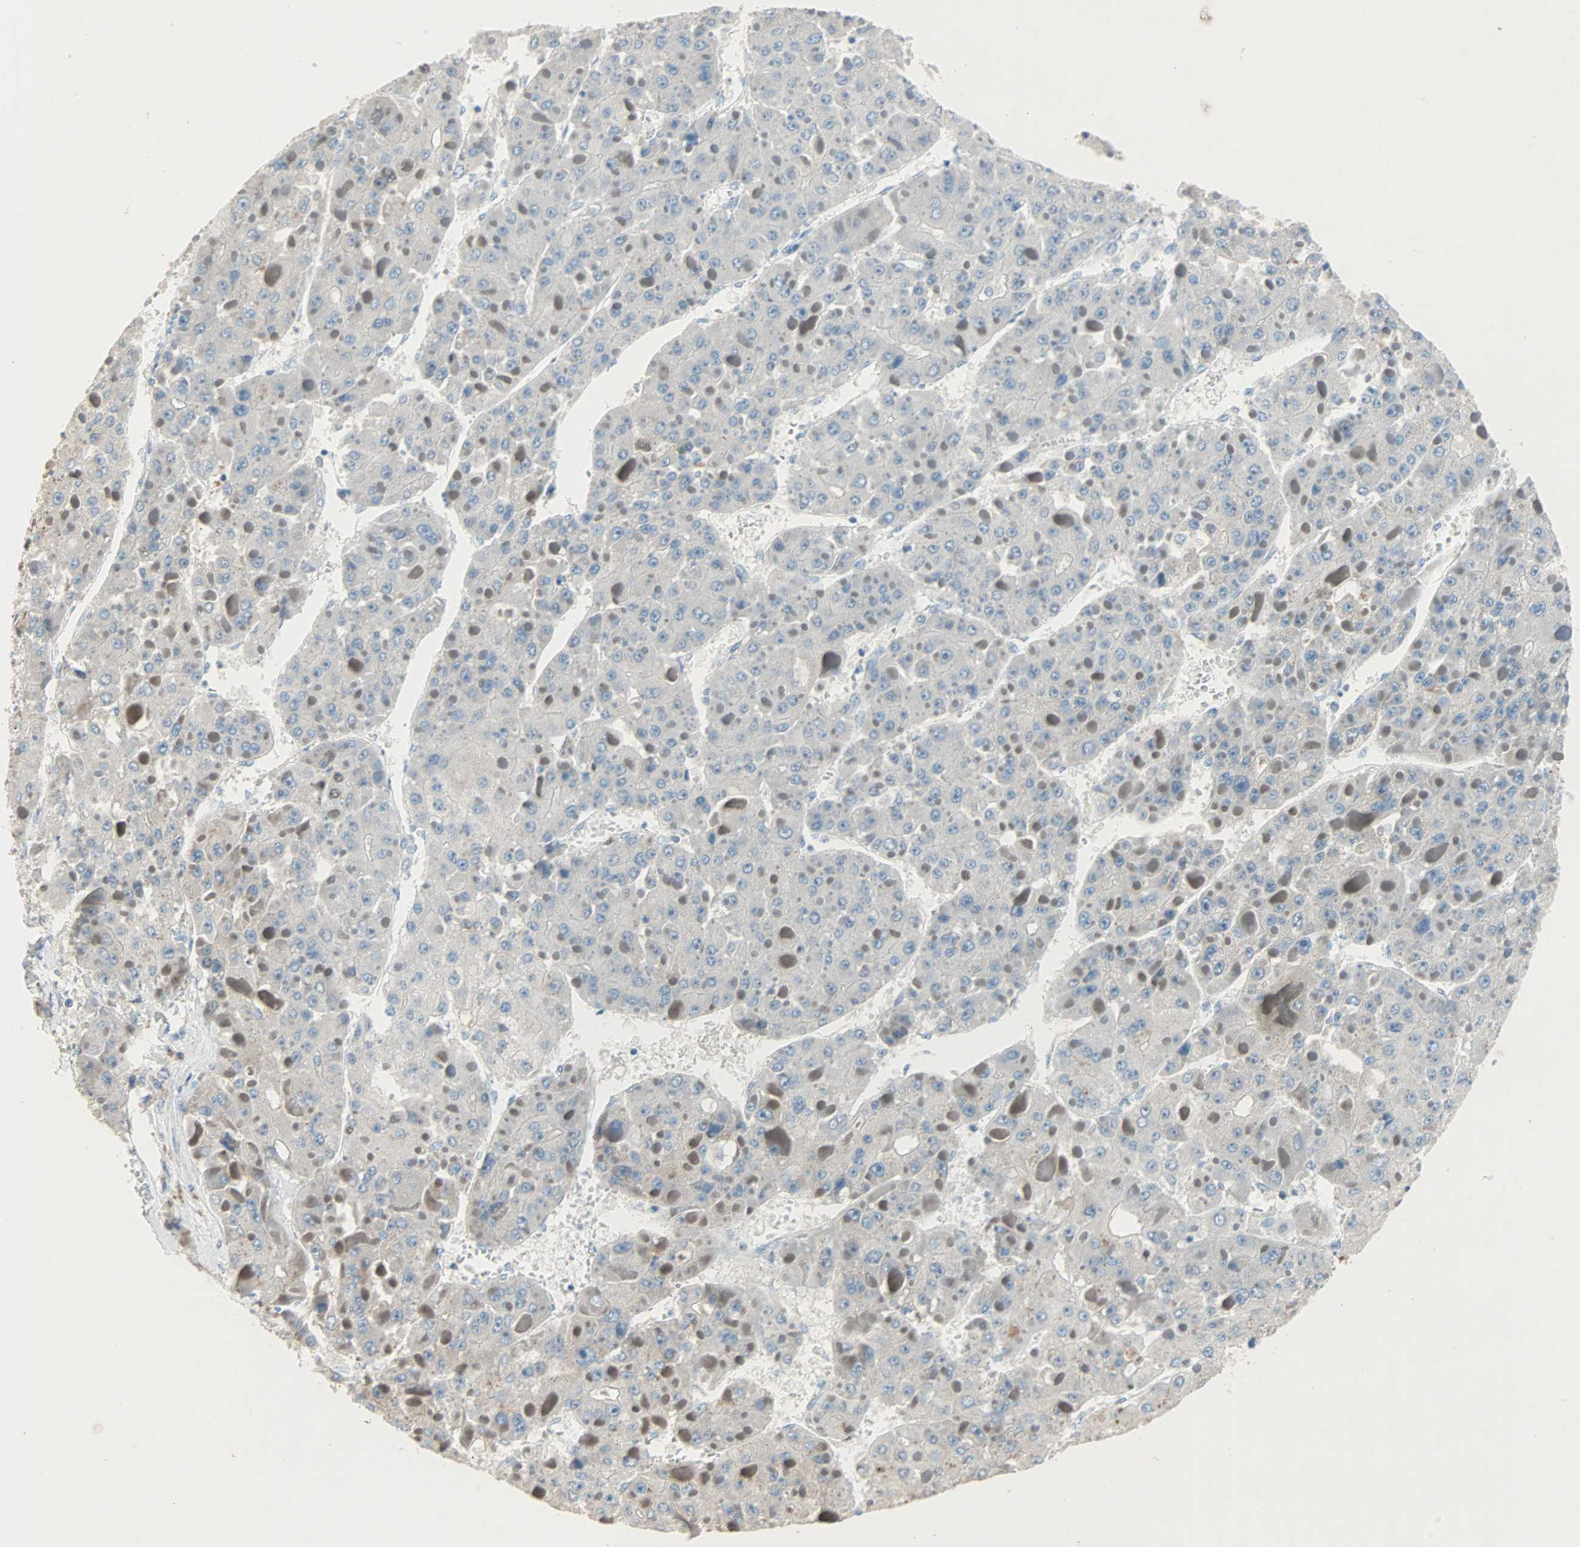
{"staining": {"intensity": "negative", "quantity": "none", "location": "none"}, "tissue": "liver cancer", "cell_type": "Tumor cells", "image_type": "cancer", "snomed": [{"axis": "morphology", "description": "Carcinoma, Hepatocellular, NOS"}, {"axis": "topography", "description": "Liver"}], "caption": "Immunohistochemistry of liver cancer displays no positivity in tumor cells.", "gene": "ACVRL1", "patient": {"sex": "female", "age": 73}}